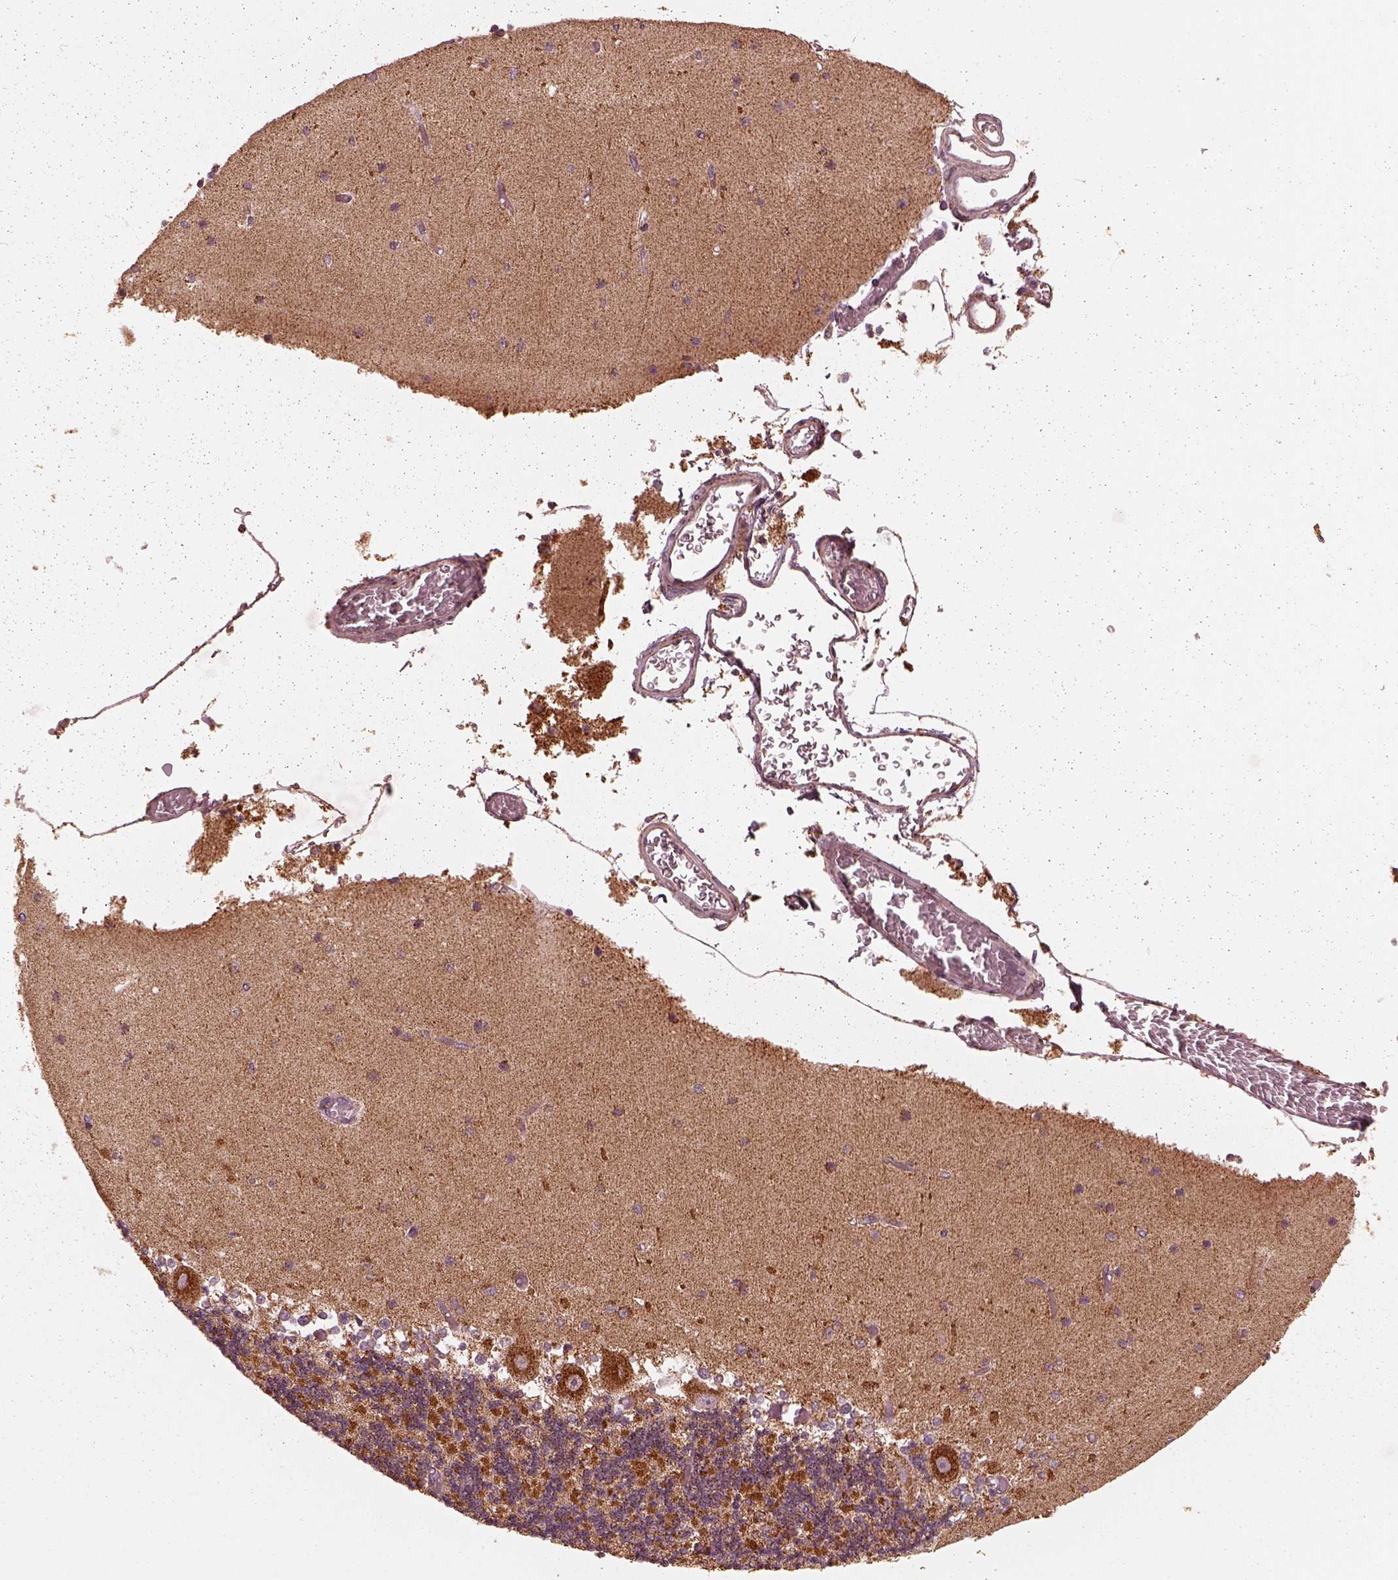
{"staining": {"intensity": "moderate", "quantity": "25%-75%", "location": "cytoplasmic/membranous"}, "tissue": "cerebellum", "cell_type": "Cells in granular layer", "image_type": "normal", "snomed": [{"axis": "morphology", "description": "Normal tissue, NOS"}, {"axis": "topography", "description": "Cerebellum"}], "caption": "Unremarkable cerebellum displays moderate cytoplasmic/membranous positivity in approximately 25%-75% of cells in granular layer.", "gene": "NDUFB10", "patient": {"sex": "female", "age": 28}}